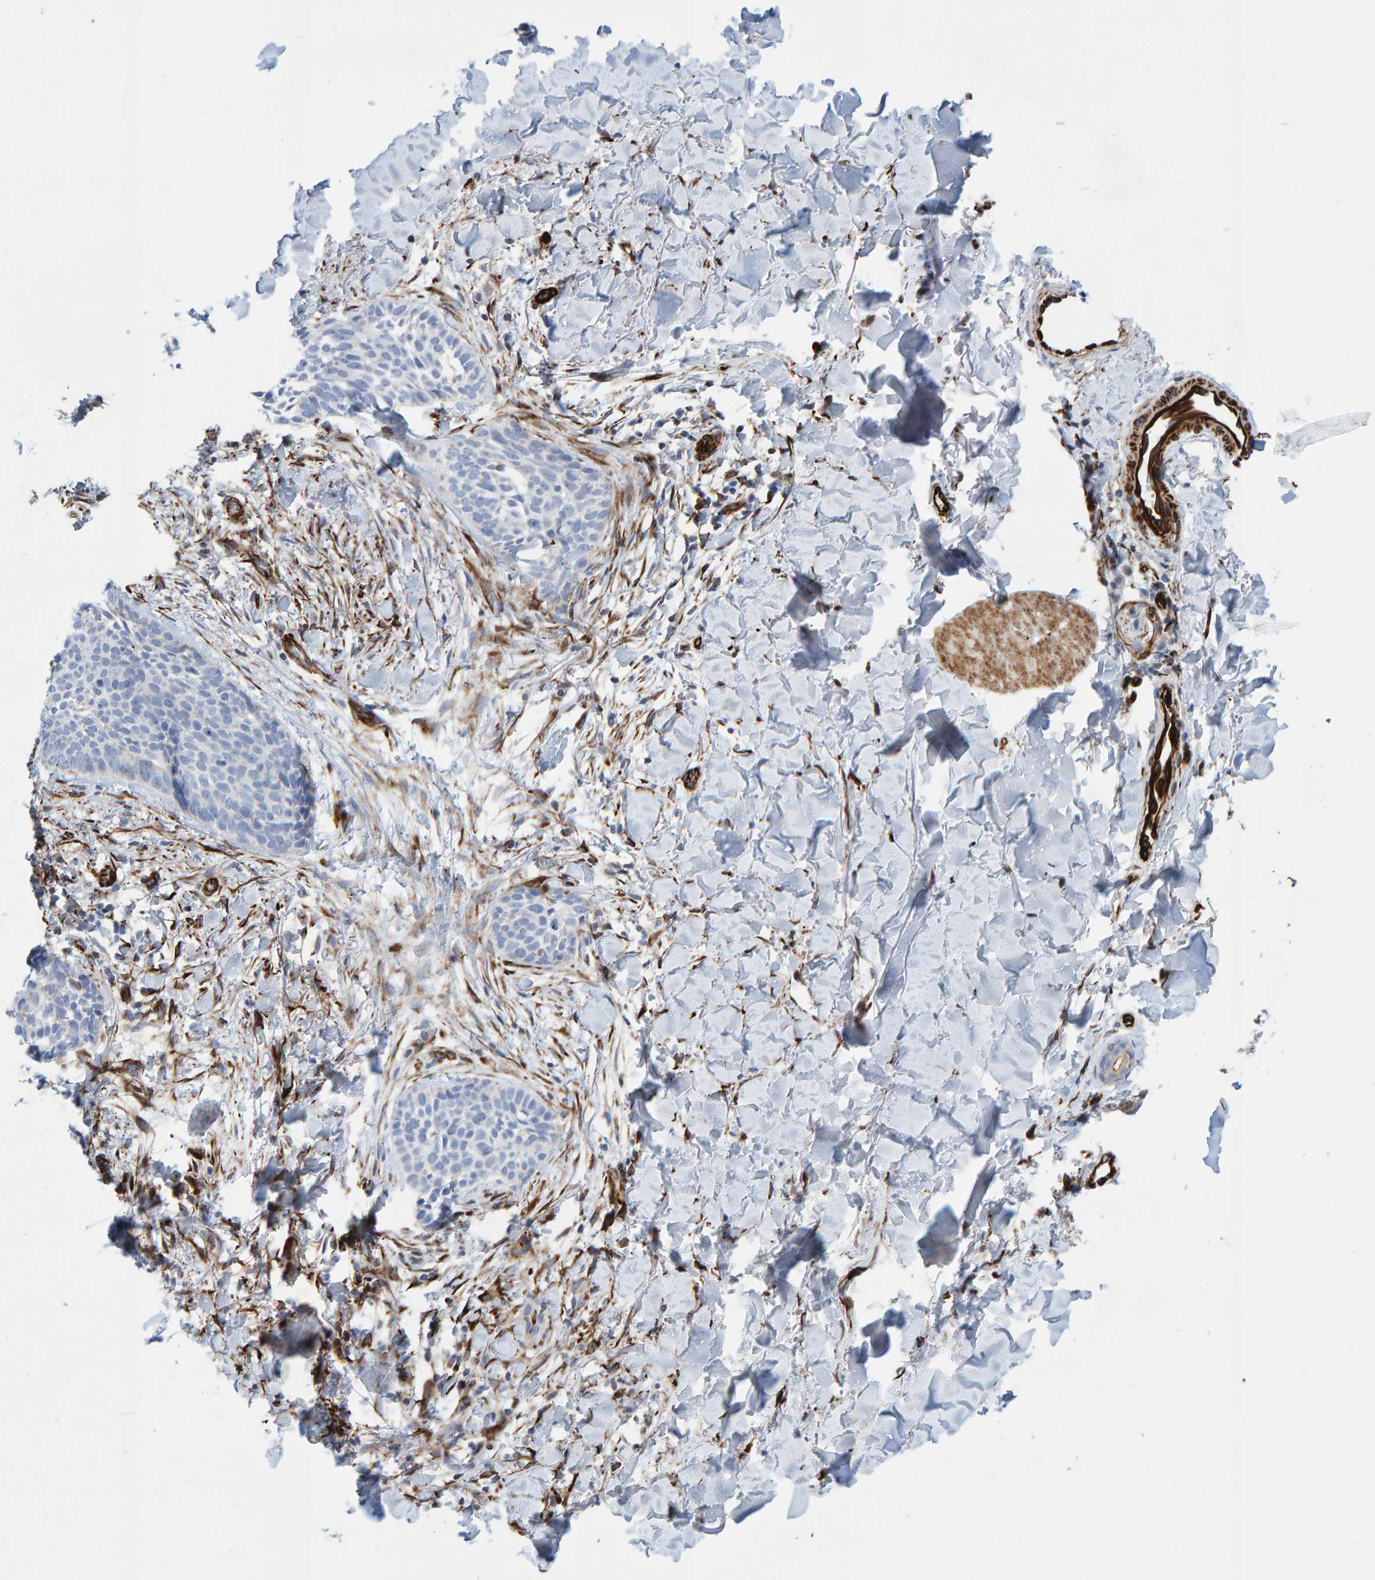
{"staining": {"intensity": "negative", "quantity": "none", "location": "none"}, "tissue": "skin cancer", "cell_type": "Tumor cells", "image_type": "cancer", "snomed": [{"axis": "morphology", "description": "Normal tissue, NOS"}, {"axis": "morphology", "description": "Basal cell carcinoma"}, {"axis": "topography", "description": "Skin"}], "caption": "A micrograph of skin cancer stained for a protein shows no brown staining in tumor cells.", "gene": "POLG2", "patient": {"sex": "male", "age": 67}}